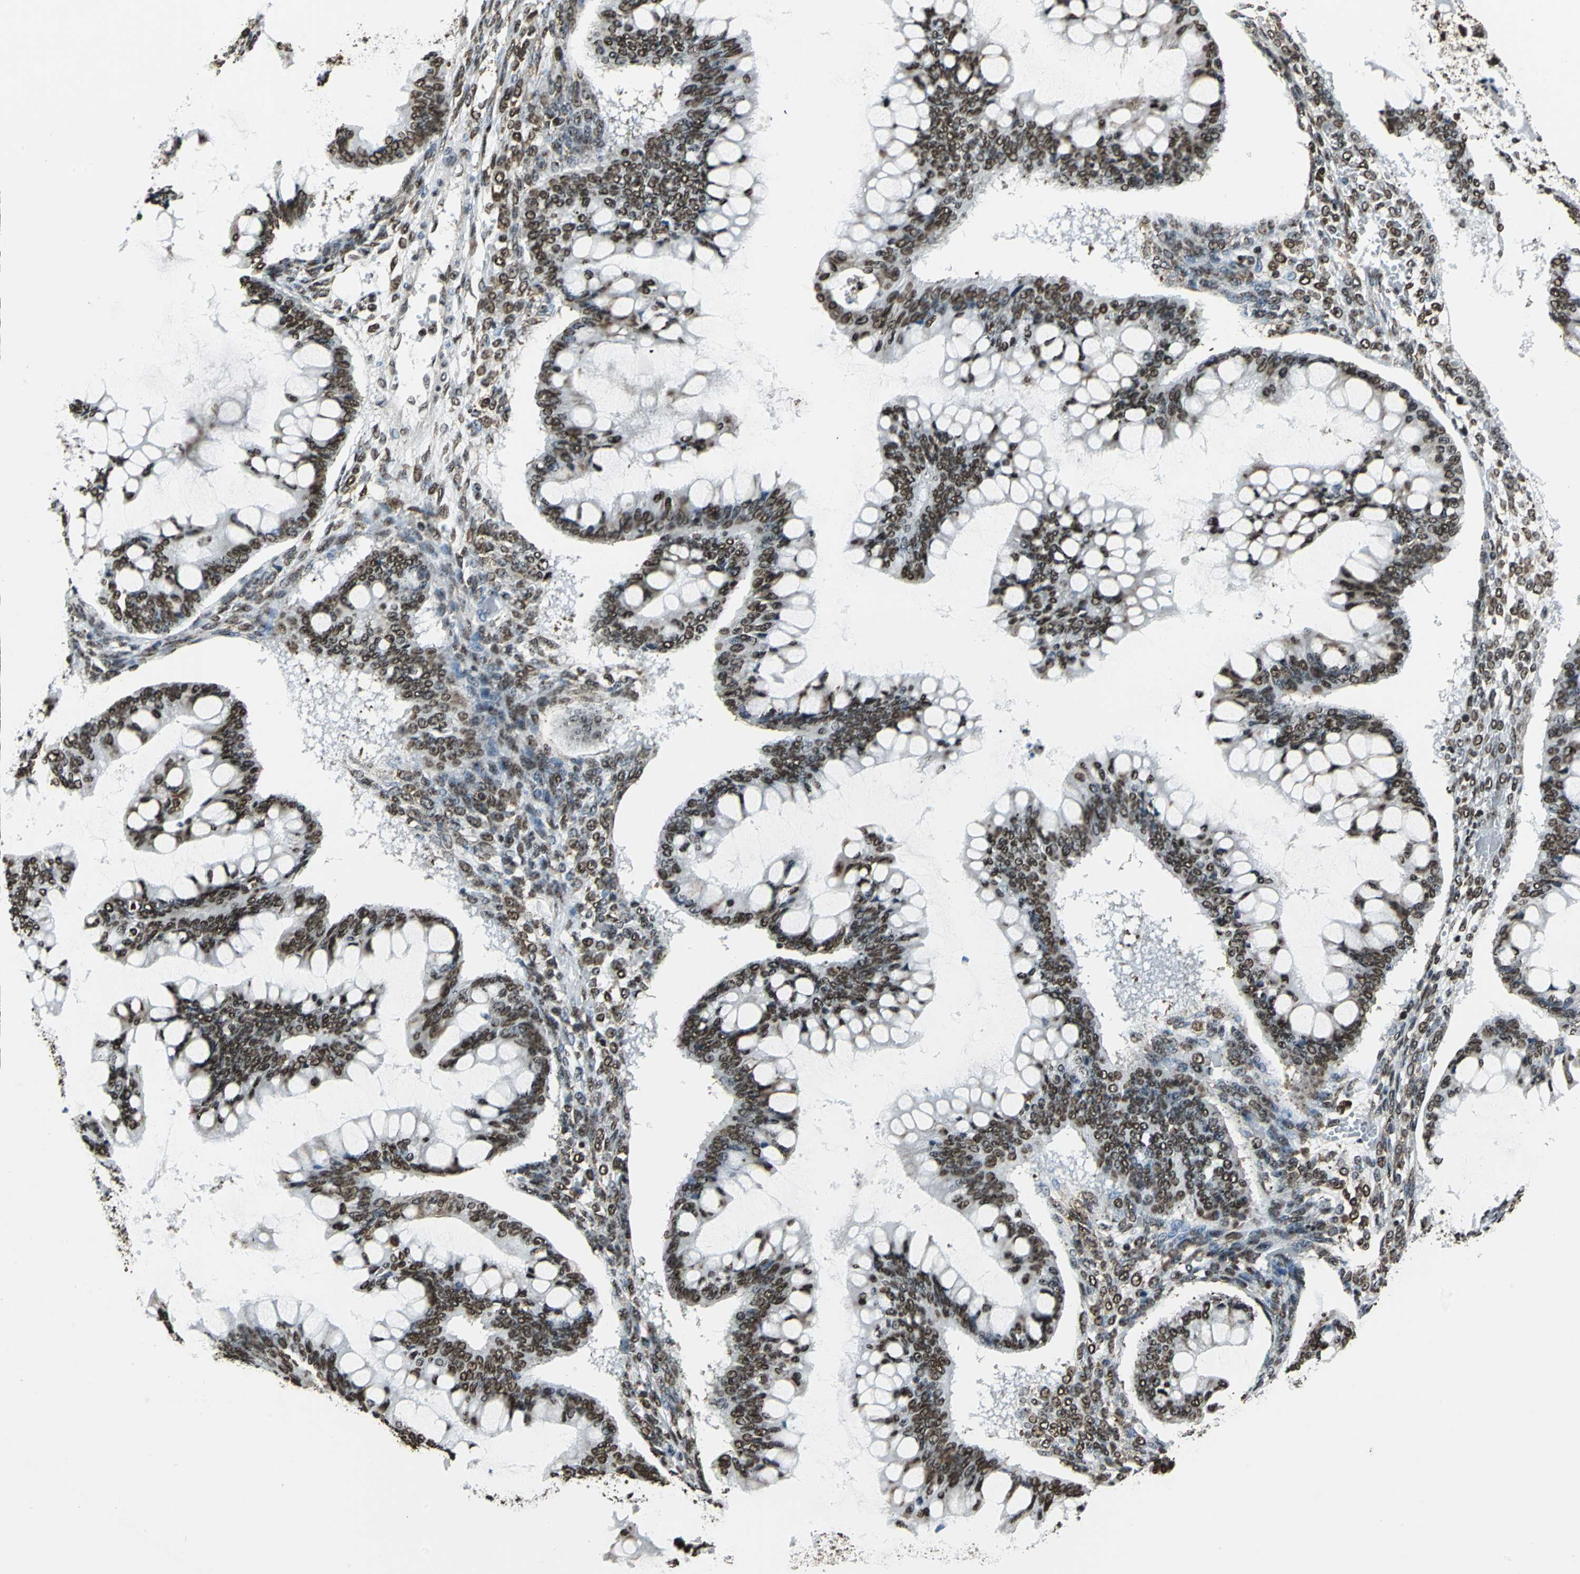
{"staining": {"intensity": "moderate", "quantity": ">75%", "location": "nuclear"}, "tissue": "ovarian cancer", "cell_type": "Tumor cells", "image_type": "cancer", "snomed": [{"axis": "morphology", "description": "Cystadenocarcinoma, mucinous, NOS"}, {"axis": "topography", "description": "Ovary"}], "caption": "About >75% of tumor cells in human ovarian cancer reveal moderate nuclear protein expression as visualized by brown immunohistochemical staining.", "gene": "APEX1", "patient": {"sex": "female", "age": 73}}